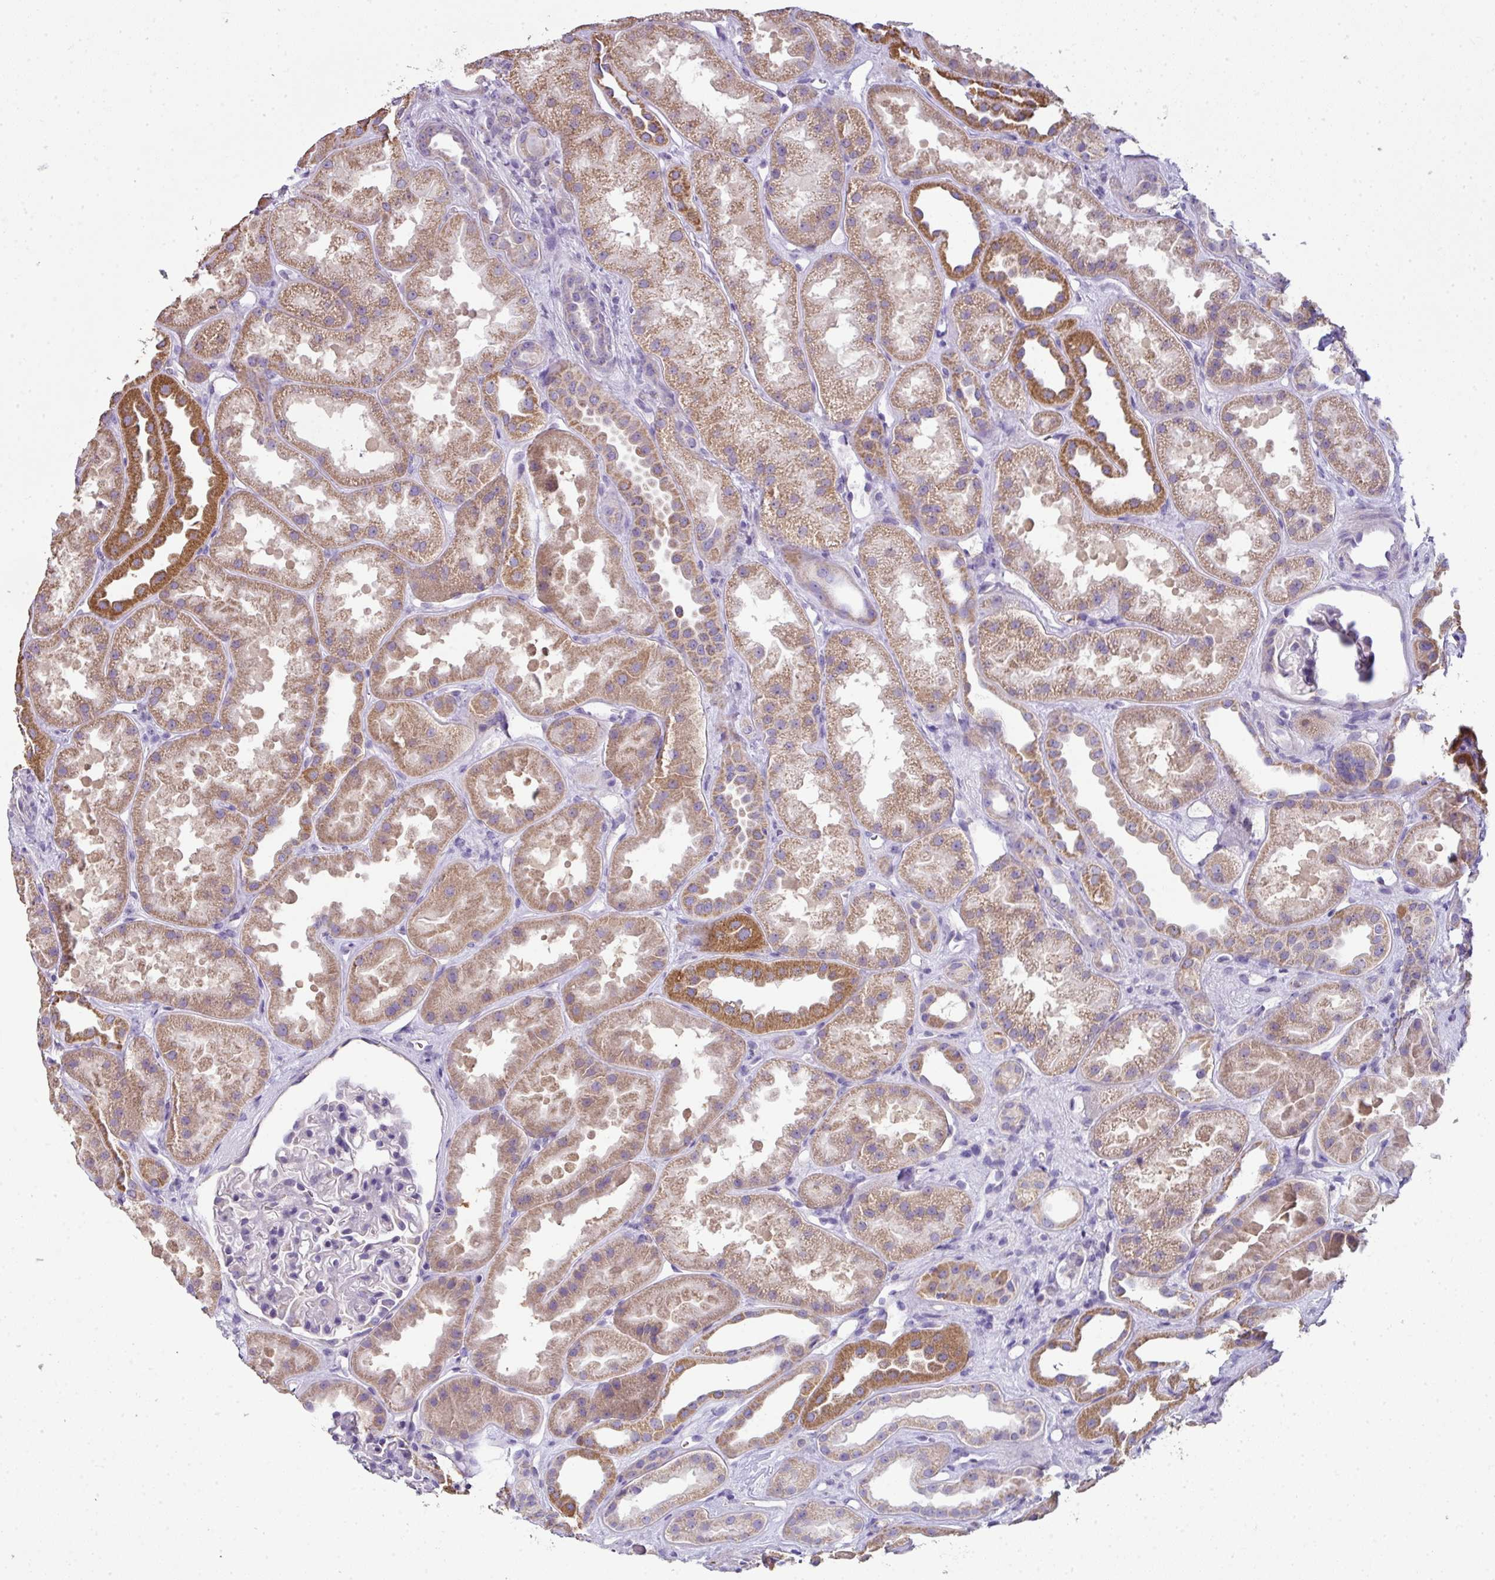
{"staining": {"intensity": "negative", "quantity": "none", "location": "none"}, "tissue": "kidney", "cell_type": "Cells in glomeruli", "image_type": "normal", "snomed": [{"axis": "morphology", "description": "Normal tissue, NOS"}, {"axis": "topography", "description": "Kidney"}], "caption": "Histopathology image shows no significant protein expression in cells in glomeruli of unremarkable kidney. (Stains: DAB (3,3'-diaminobenzidine) immunohistochemistry with hematoxylin counter stain, Microscopy: brightfield microscopy at high magnification).", "gene": "PALS2", "patient": {"sex": "male", "age": 61}}